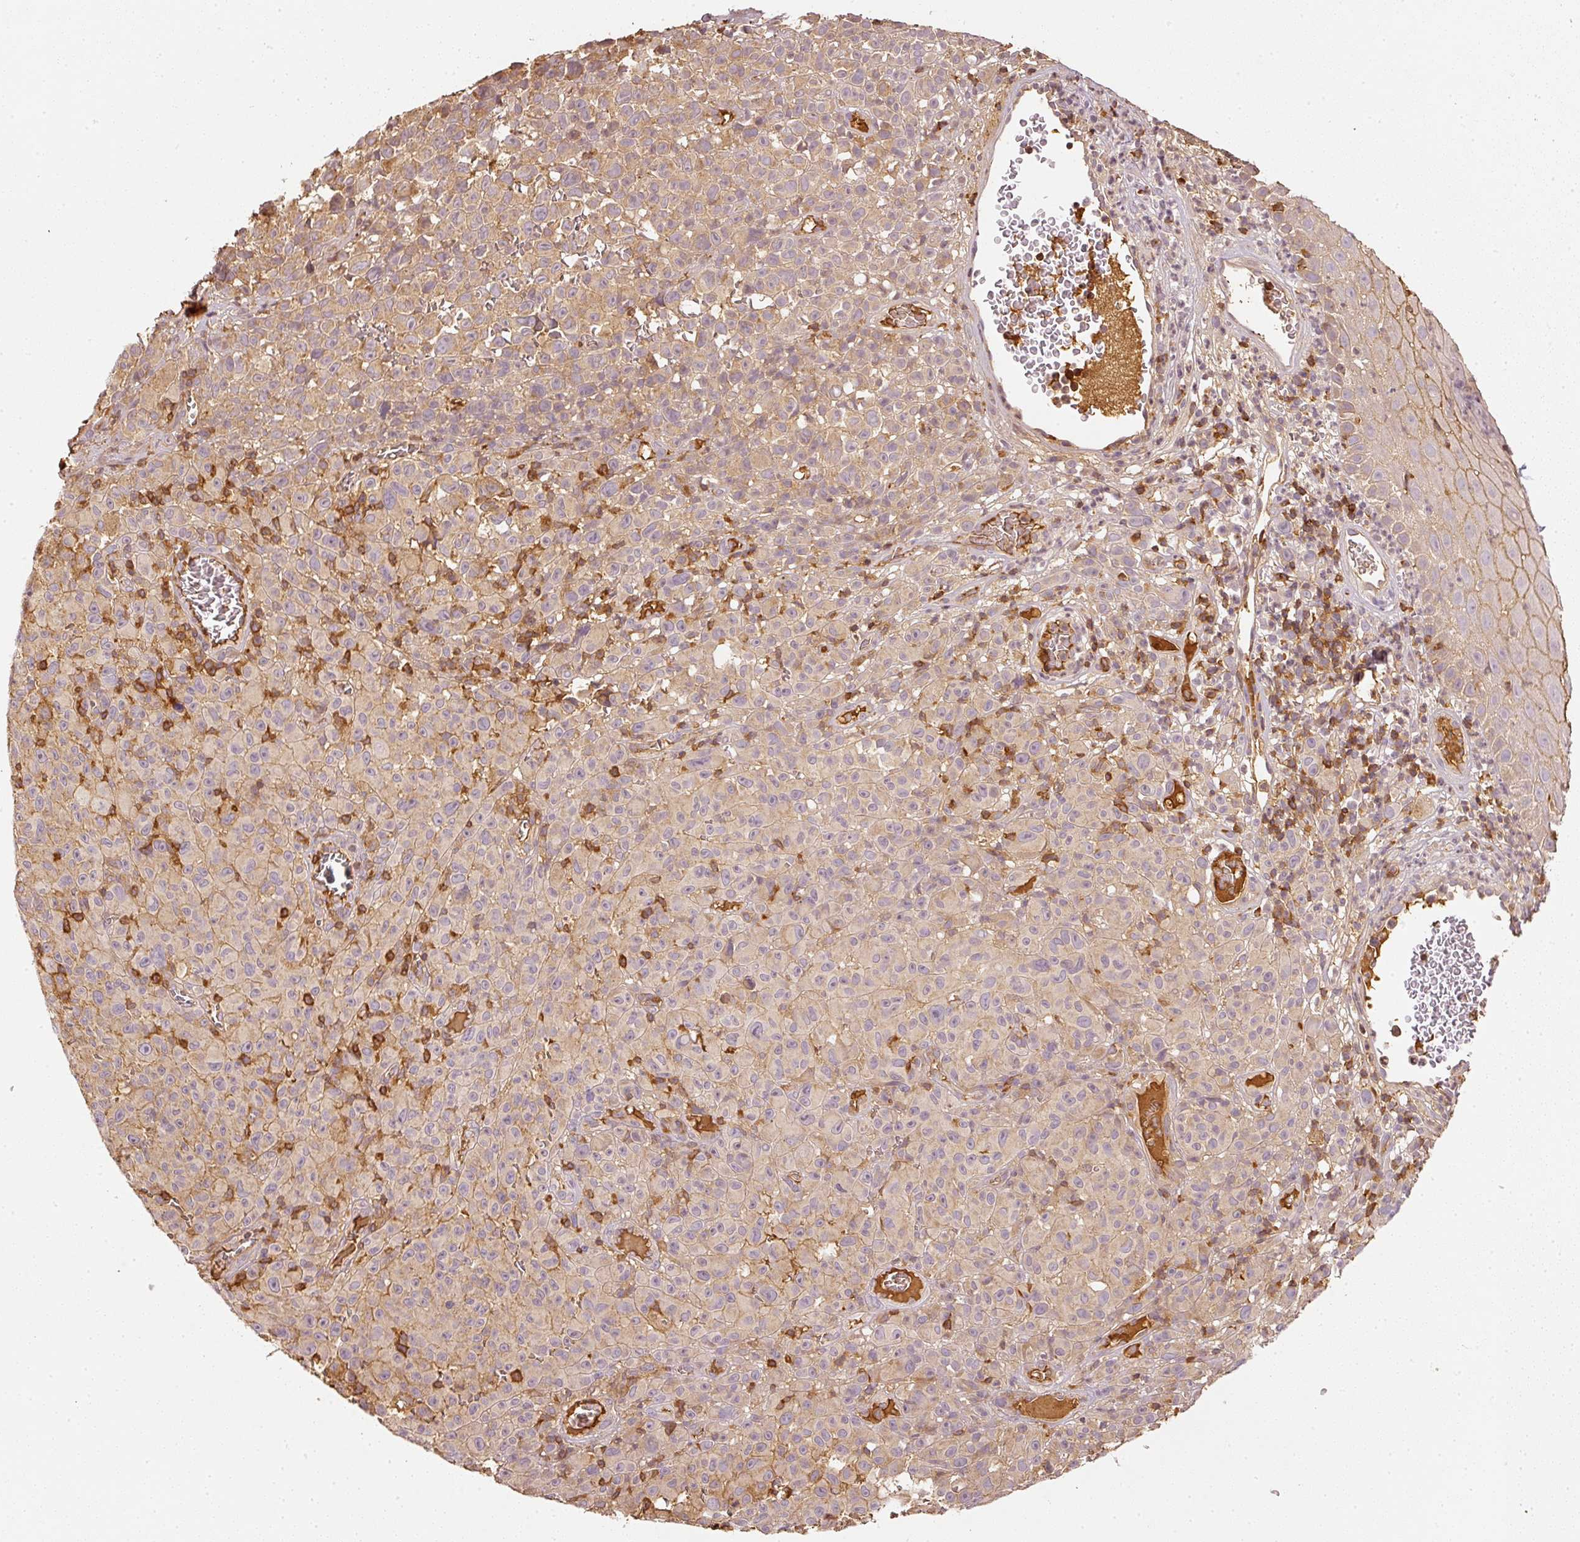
{"staining": {"intensity": "weak", "quantity": ">75%", "location": "cytoplasmic/membranous"}, "tissue": "melanoma", "cell_type": "Tumor cells", "image_type": "cancer", "snomed": [{"axis": "morphology", "description": "Malignant melanoma, NOS"}, {"axis": "topography", "description": "Skin"}], "caption": "IHC image of melanoma stained for a protein (brown), which reveals low levels of weak cytoplasmic/membranous positivity in about >75% of tumor cells.", "gene": "EVL", "patient": {"sex": "female", "age": 82}}